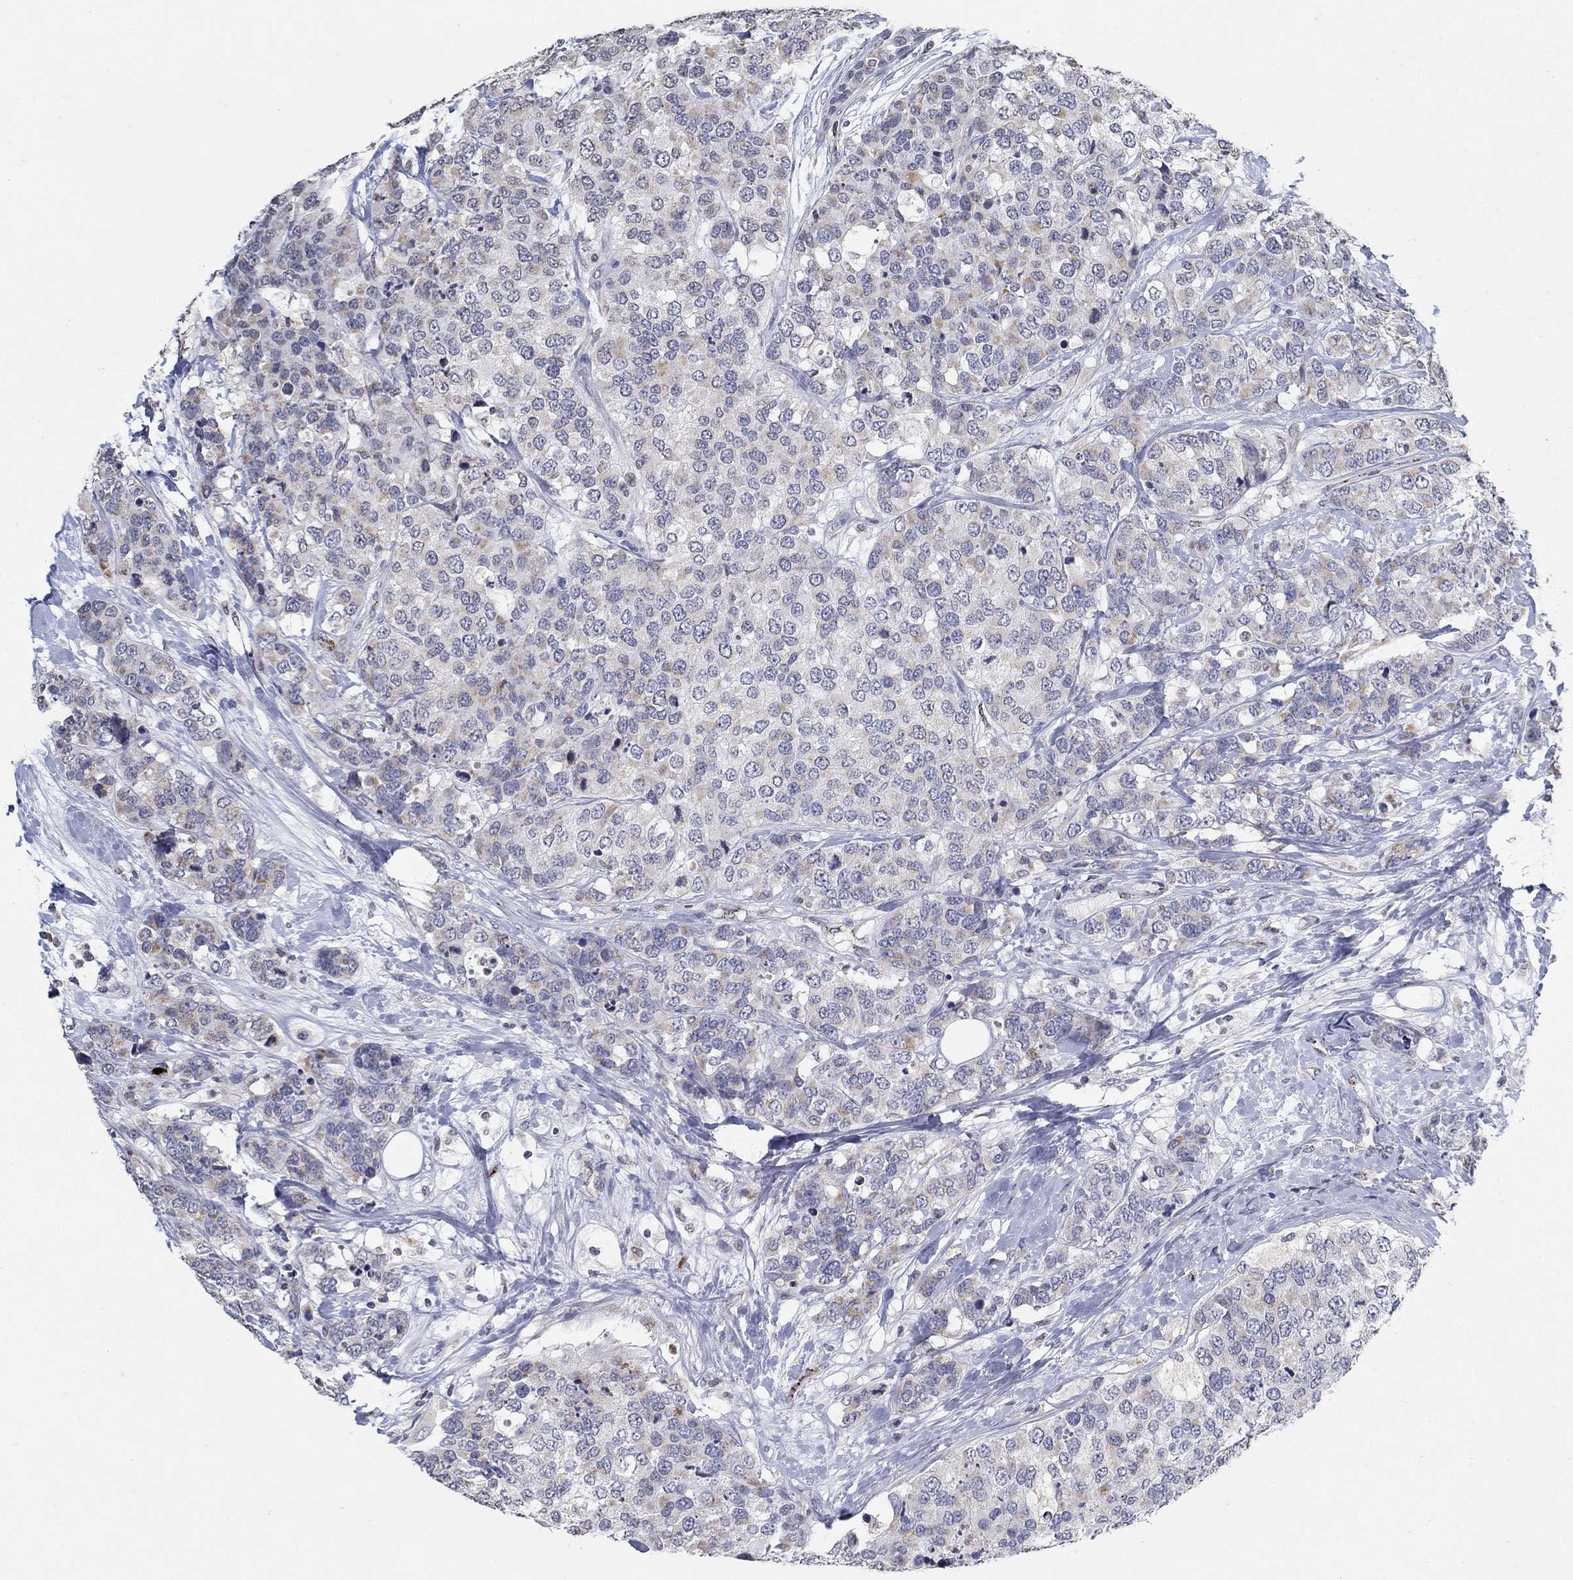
{"staining": {"intensity": "weak", "quantity": "<25%", "location": "cytoplasmic/membranous"}, "tissue": "breast cancer", "cell_type": "Tumor cells", "image_type": "cancer", "snomed": [{"axis": "morphology", "description": "Lobular carcinoma"}, {"axis": "topography", "description": "Breast"}], "caption": "A histopathology image of human breast cancer (lobular carcinoma) is negative for staining in tumor cells.", "gene": "TINAG", "patient": {"sex": "female", "age": 59}}